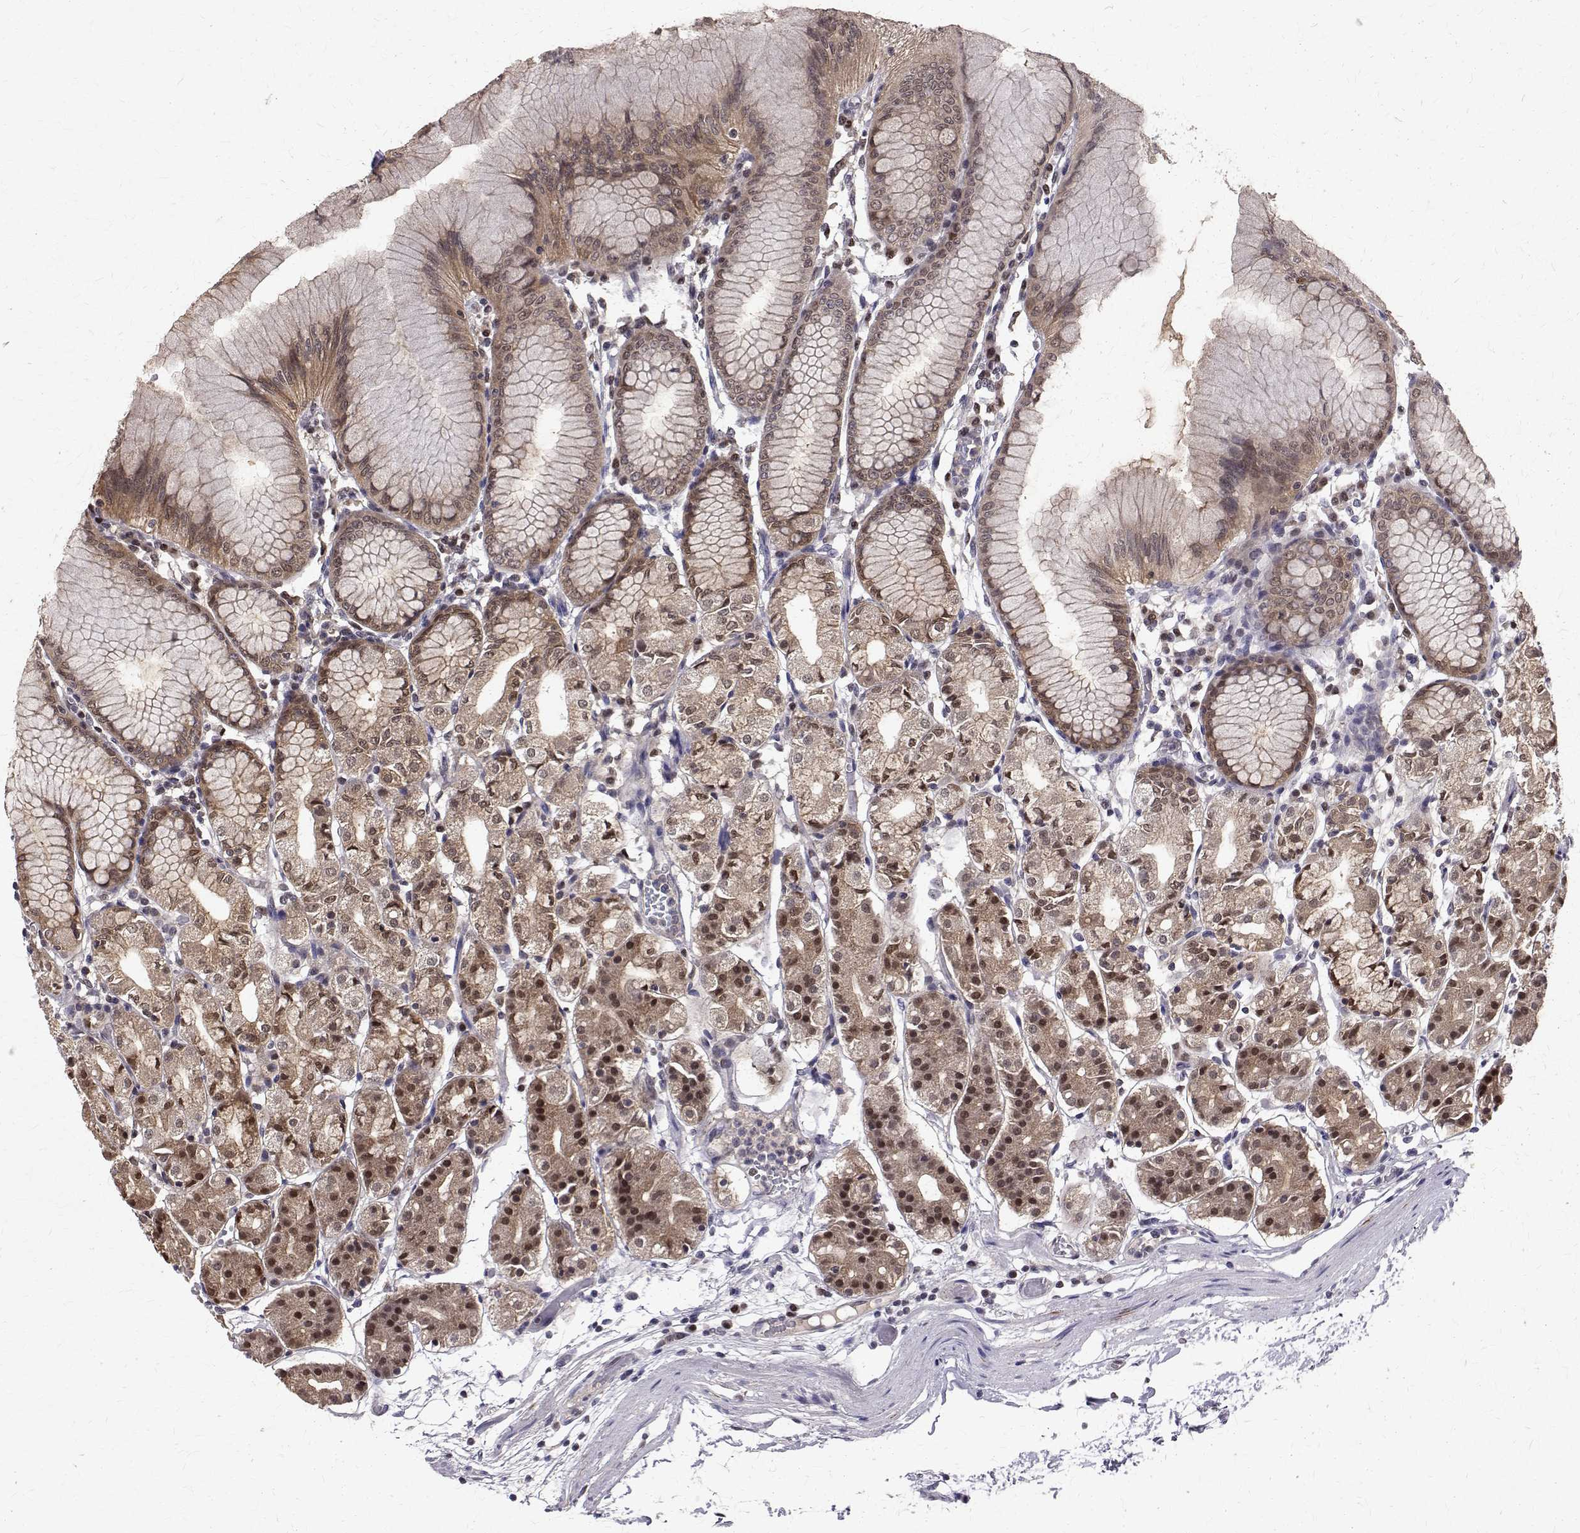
{"staining": {"intensity": "moderate", "quantity": "25%-75%", "location": "cytoplasmic/membranous,nuclear"}, "tissue": "stomach", "cell_type": "Glandular cells", "image_type": "normal", "snomed": [{"axis": "morphology", "description": "Normal tissue, NOS"}, {"axis": "topography", "description": "Stomach"}], "caption": "A brown stain labels moderate cytoplasmic/membranous,nuclear positivity of a protein in glandular cells of unremarkable human stomach.", "gene": "NIF3L1", "patient": {"sex": "female", "age": 57}}